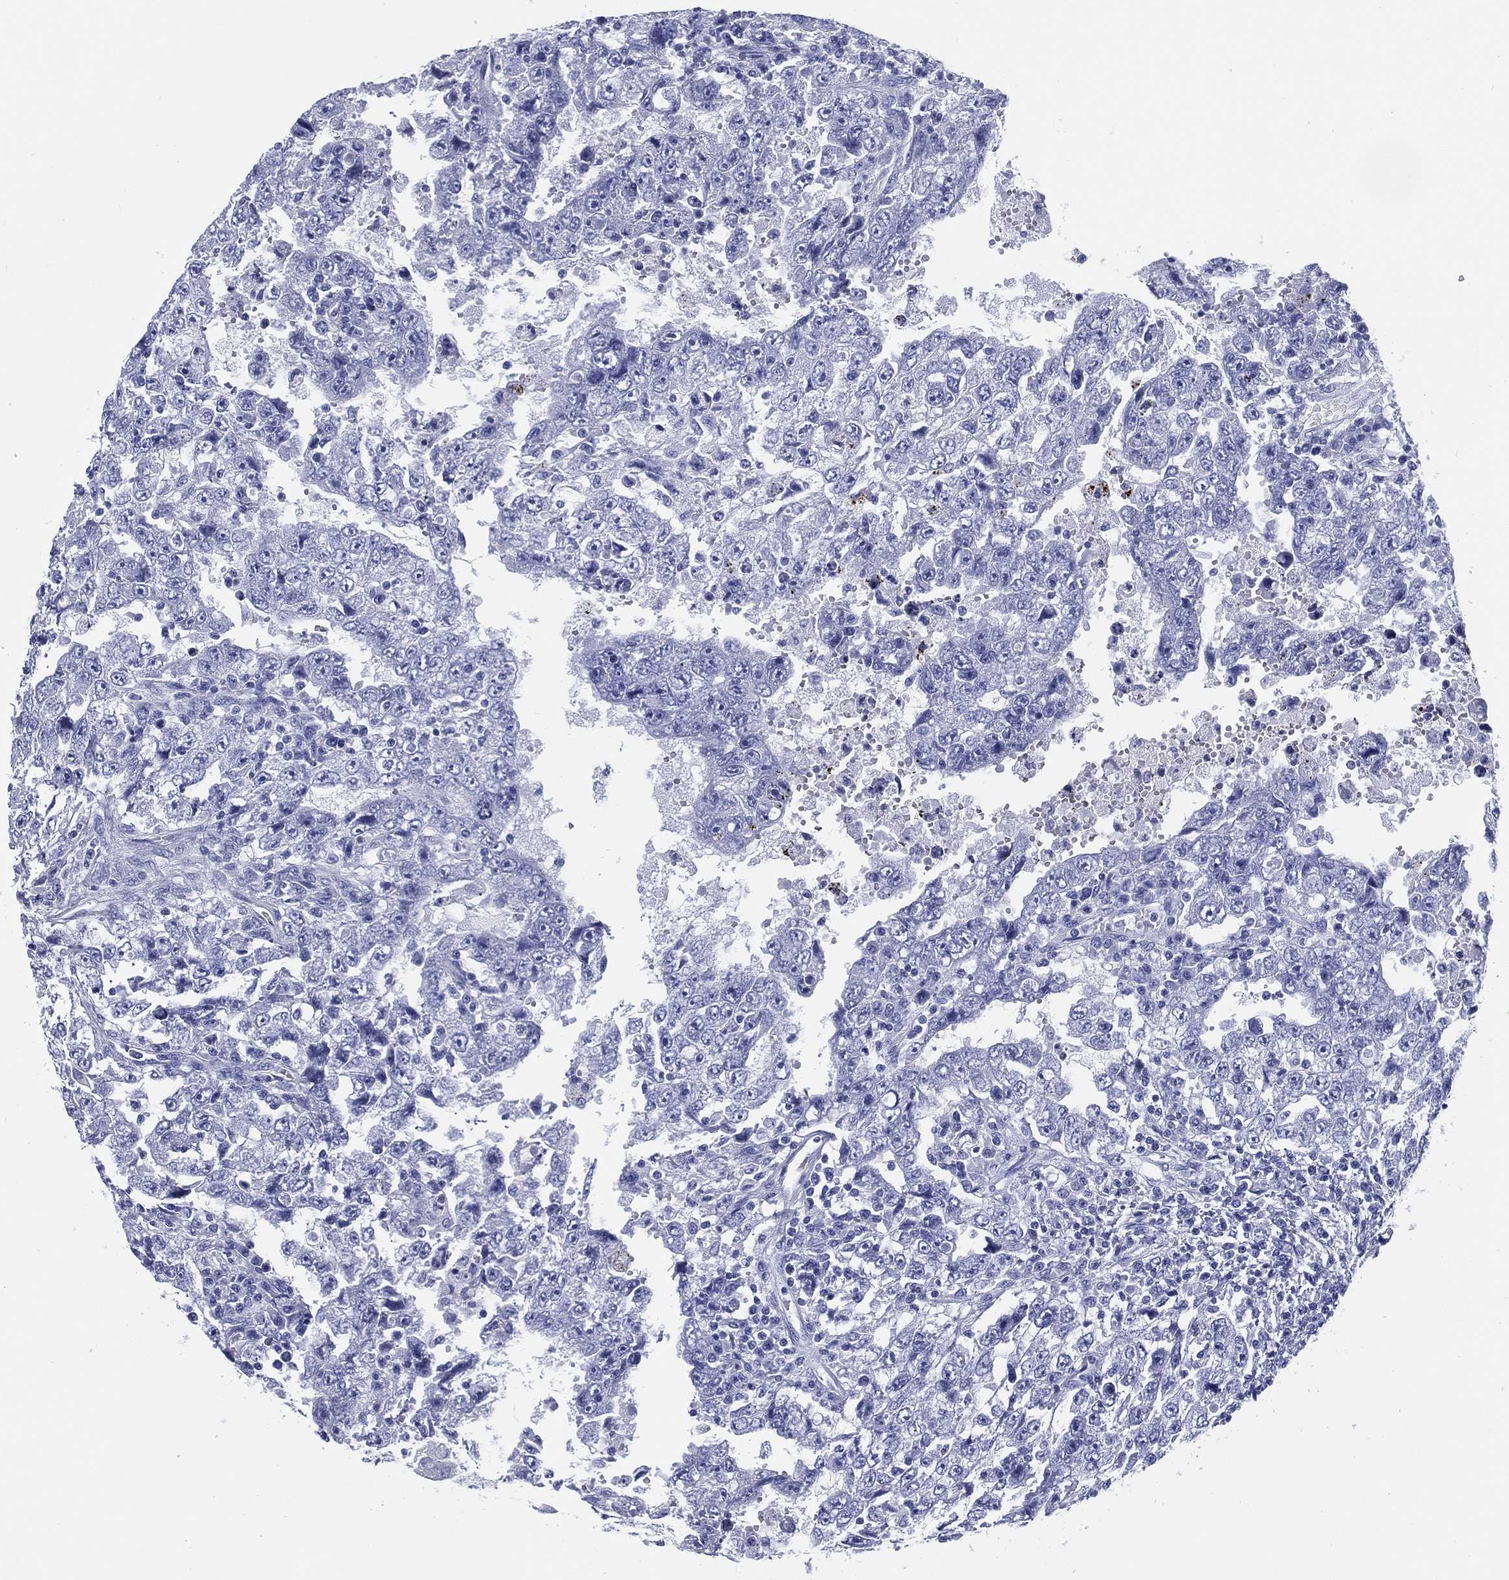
{"staining": {"intensity": "negative", "quantity": "none", "location": "none"}, "tissue": "testis cancer", "cell_type": "Tumor cells", "image_type": "cancer", "snomed": [{"axis": "morphology", "description": "Carcinoma, Embryonal, NOS"}, {"axis": "topography", "description": "Testis"}], "caption": "Immunohistochemistry micrograph of neoplastic tissue: human testis embryonal carcinoma stained with DAB (3,3'-diaminobenzidine) demonstrates no significant protein positivity in tumor cells.", "gene": "TMEM252", "patient": {"sex": "male", "age": 26}}